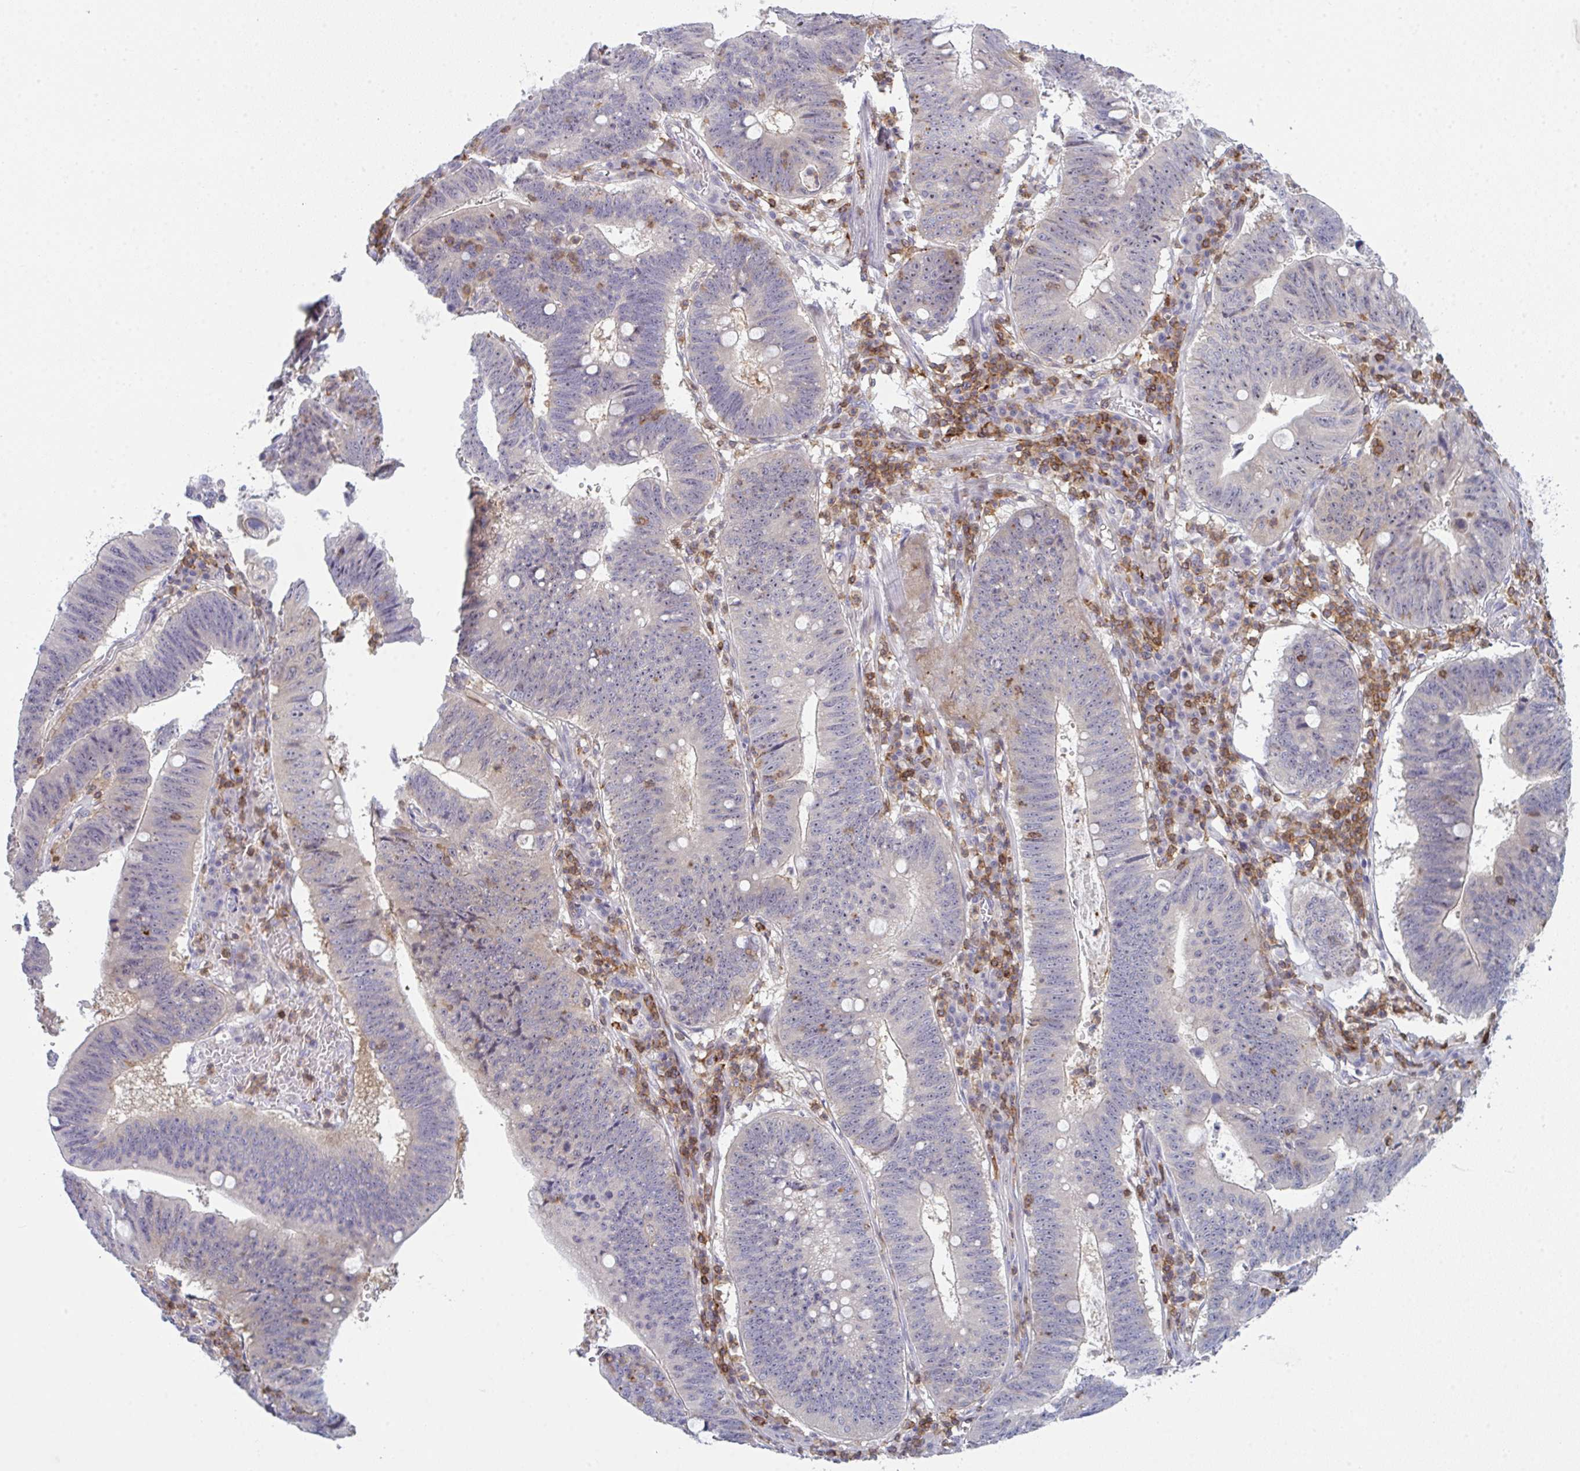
{"staining": {"intensity": "negative", "quantity": "none", "location": "none"}, "tissue": "stomach cancer", "cell_type": "Tumor cells", "image_type": "cancer", "snomed": [{"axis": "morphology", "description": "Adenocarcinoma, NOS"}, {"axis": "topography", "description": "Stomach"}], "caption": "Tumor cells show no significant positivity in stomach adenocarcinoma.", "gene": "CD80", "patient": {"sex": "male", "age": 59}}